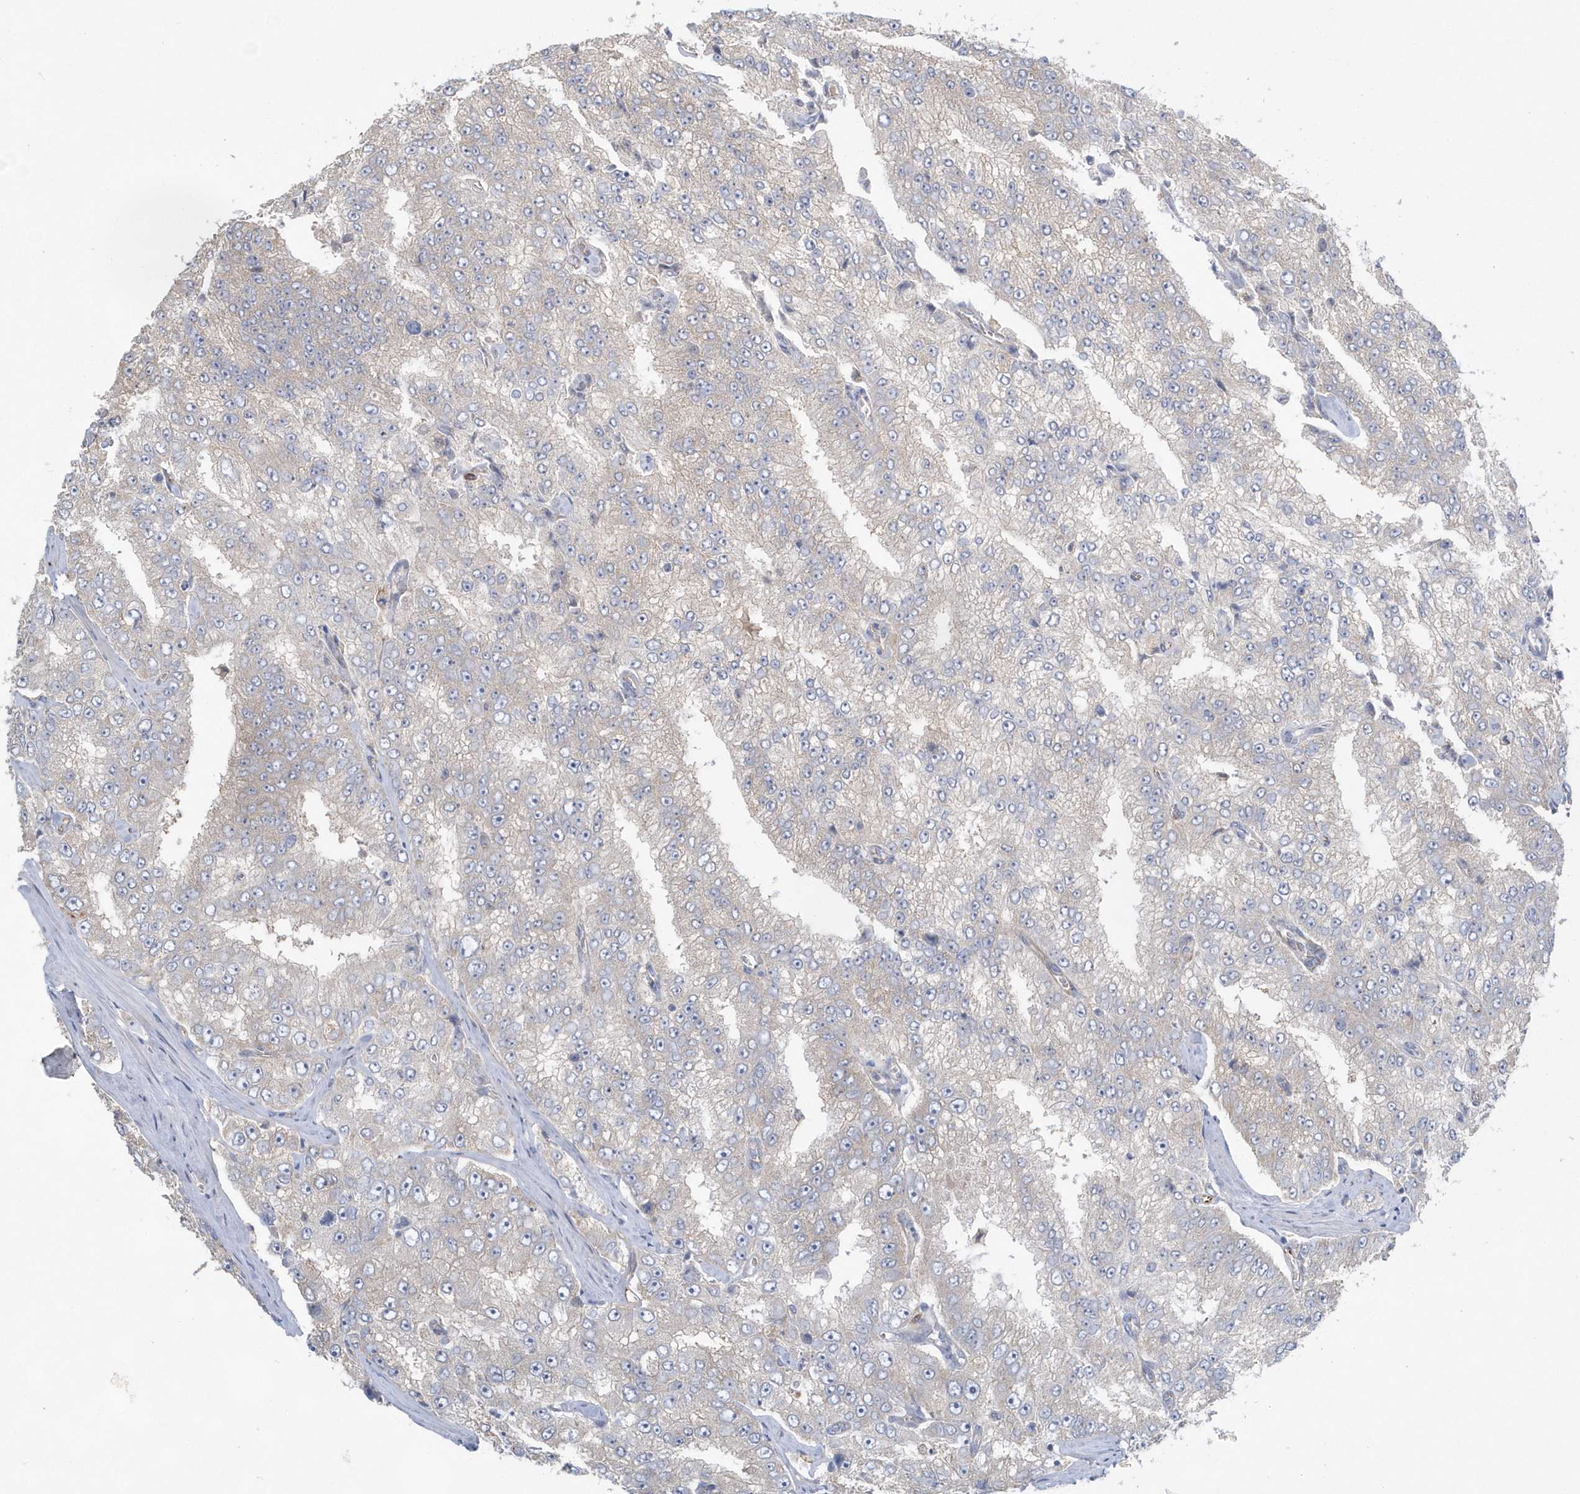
{"staining": {"intensity": "weak", "quantity": "<25%", "location": "cytoplasmic/membranous"}, "tissue": "prostate cancer", "cell_type": "Tumor cells", "image_type": "cancer", "snomed": [{"axis": "morphology", "description": "Adenocarcinoma, High grade"}, {"axis": "topography", "description": "Prostate"}], "caption": "Protein analysis of prostate cancer exhibits no significant expression in tumor cells.", "gene": "RAB17", "patient": {"sex": "male", "age": 58}}